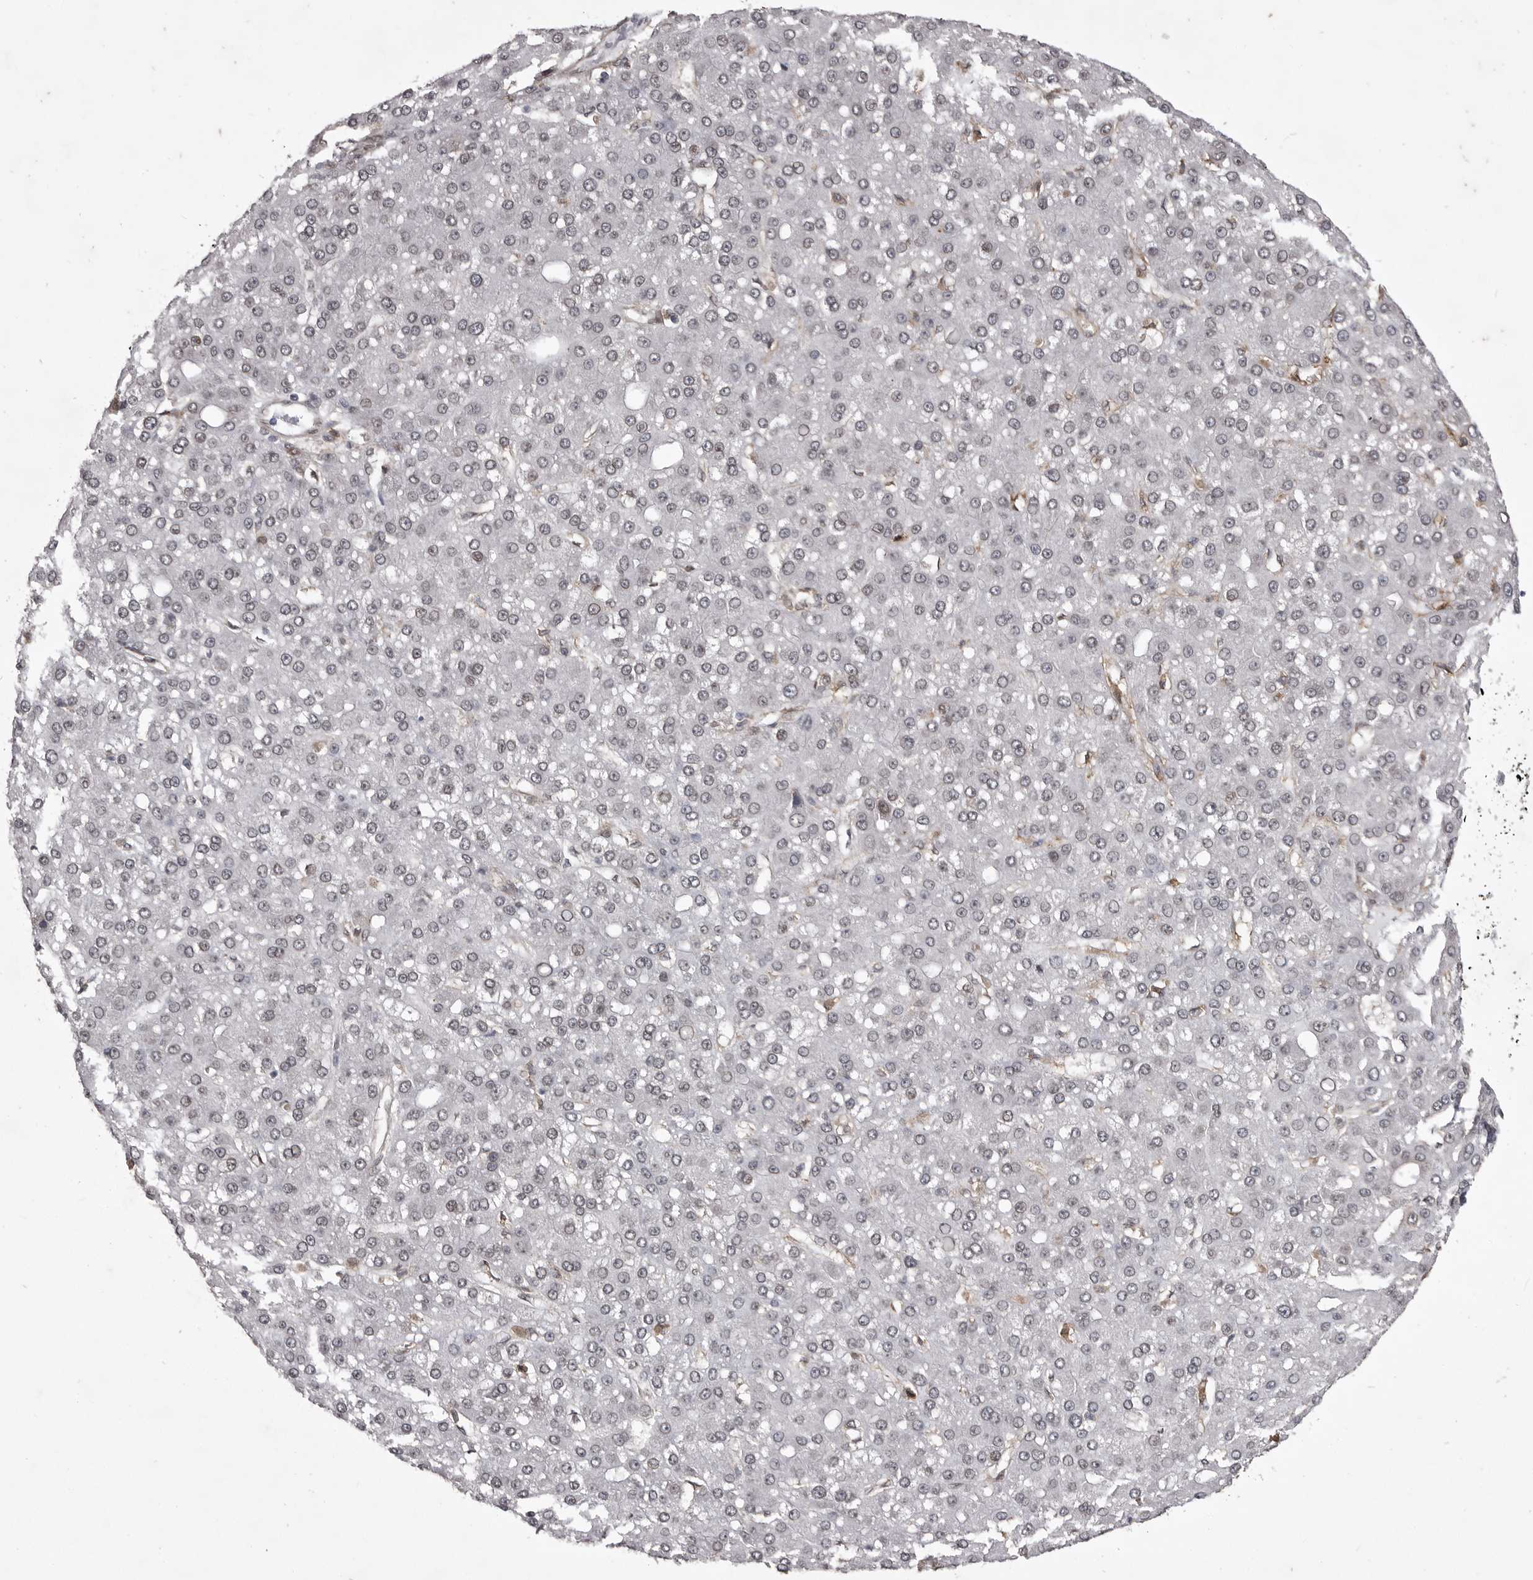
{"staining": {"intensity": "negative", "quantity": "none", "location": "none"}, "tissue": "liver cancer", "cell_type": "Tumor cells", "image_type": "cancer", "snomed": [{"axis": "morphology", "description": "Carcinoma, Hepatocellular, NOS"}, {"axis": "topography", "description": "Liver"}], "caption": "Human liver cancer (hepatocellular carcinoma) stained for a protein using immunohistochemistry (IHC) reveals no positivity in tumor cells.", "gene": "ABL1", "patient": {"sex": "male", "age": 67}}